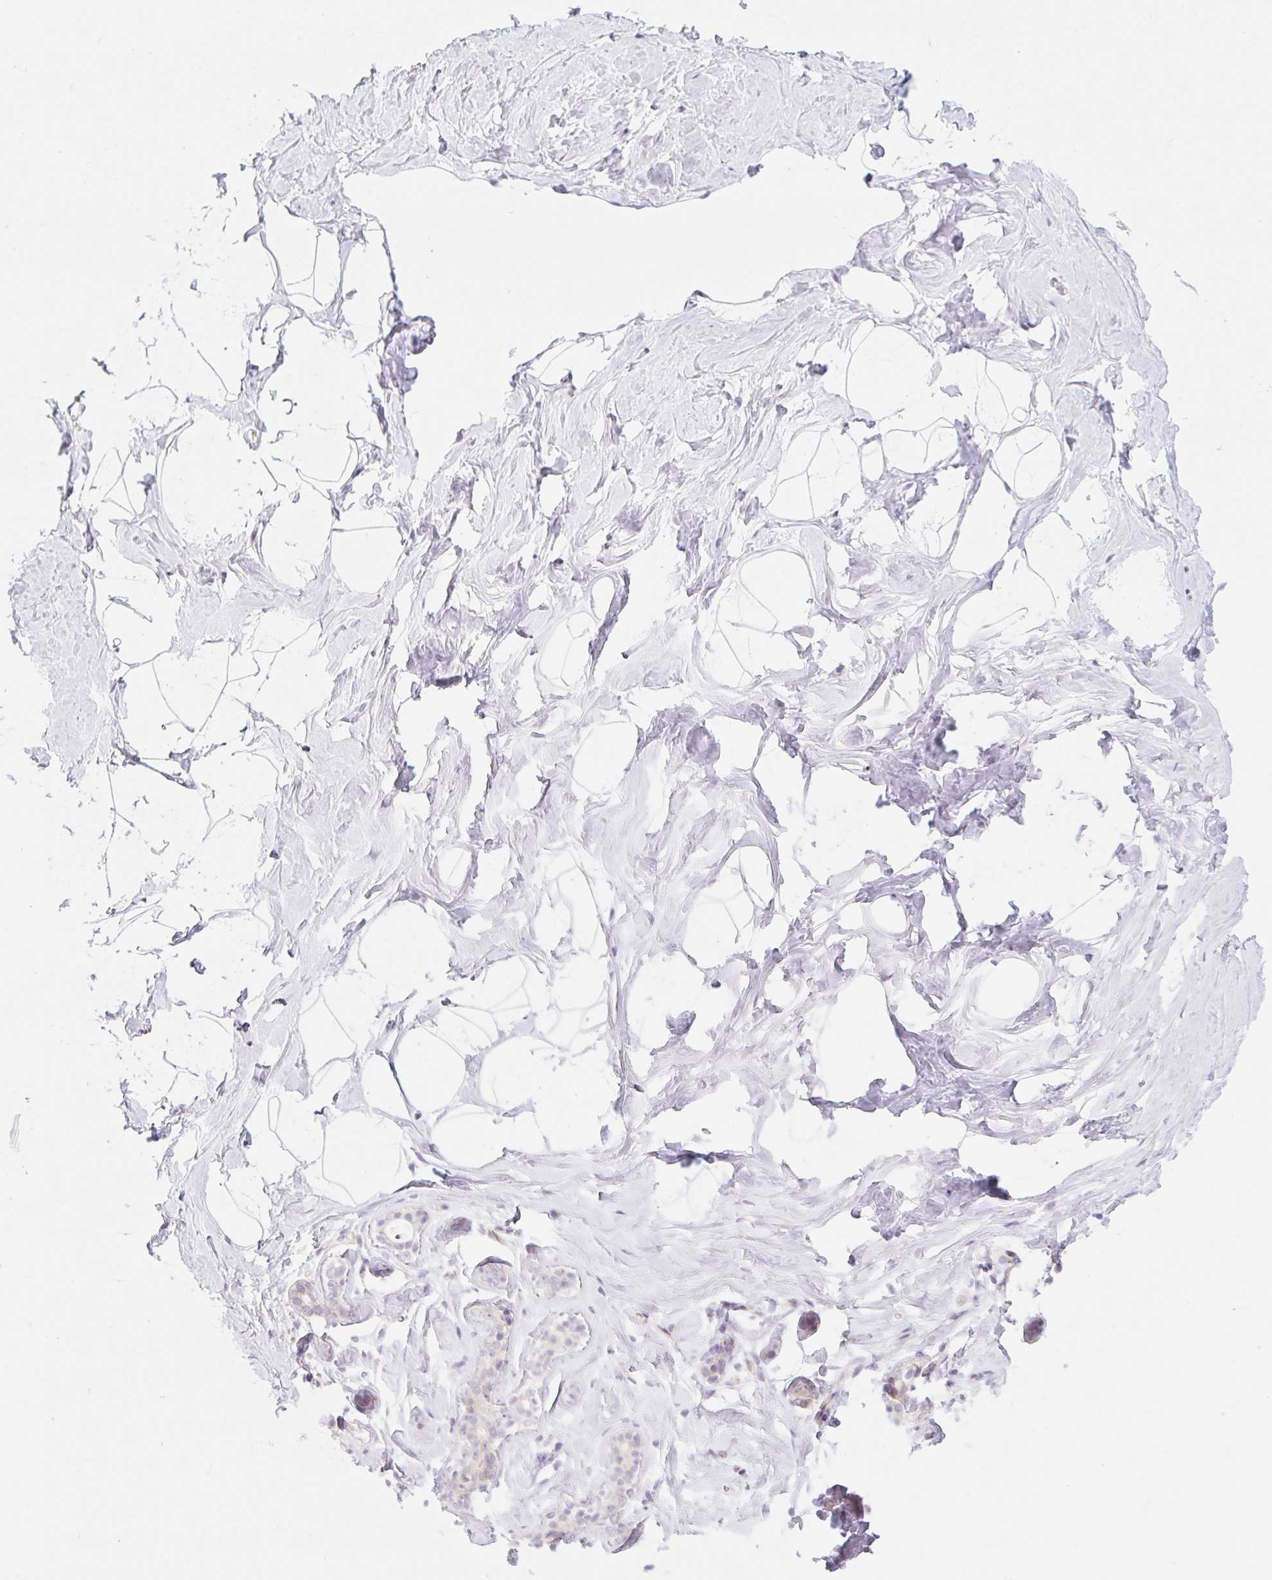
{"staining": {"intensity": "negative", "quantity": "none", "location": "none"}, "tissue": "breast", "cell_type": "Adipocytes", "image_type": "normal", "snomed": [{"axis": "morphology", "description": "Normal tissue, NOS"}, {"axis": "topography", "description": "Breast"}], "caption": "A high-resolution photomicrograph shows immunohistochemistry staining of normal breast, which shows no significant staining in adipocytes.", "gene": "CASKIN1", "patient": {"sex": "female", "age": 32}}